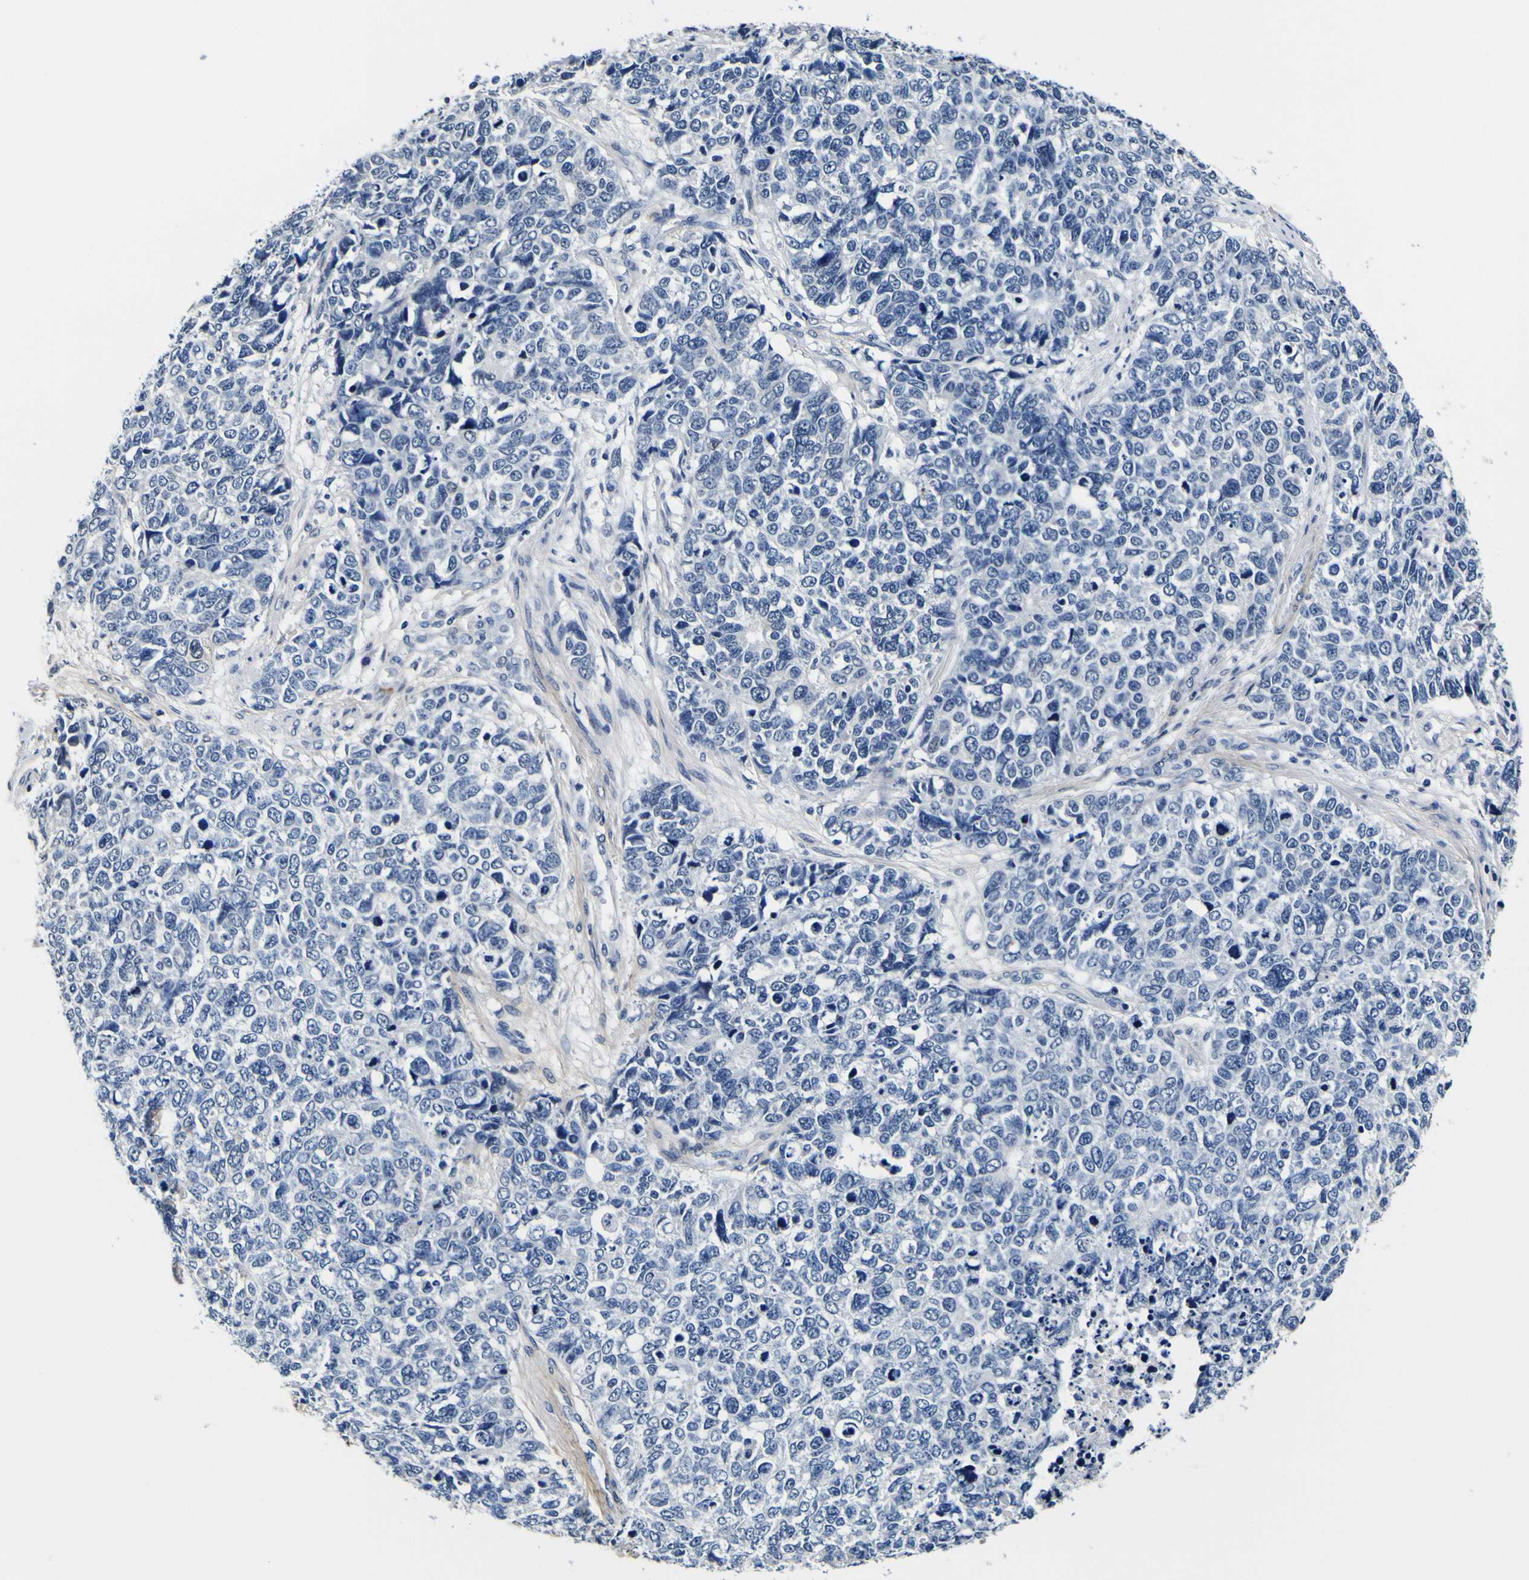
{"staining": {"intensity": "negative", "quantity": "none", "location": "none"}, "tissue": "cervical cancer", "cell_type": "Tumor cells", "image_type": "cancer", "snomed": [{"axis": "morphology", "description": "Squamous cell carcinoma, NOS"}, {"axis": "topography", "description": "Cervix"}], "caption": "There is no significant expression in tumor cells of cervical cancer (squamous cell carcinoma).", "gene": "POSTN", "patient": {"sex": "female", "age": 63}}